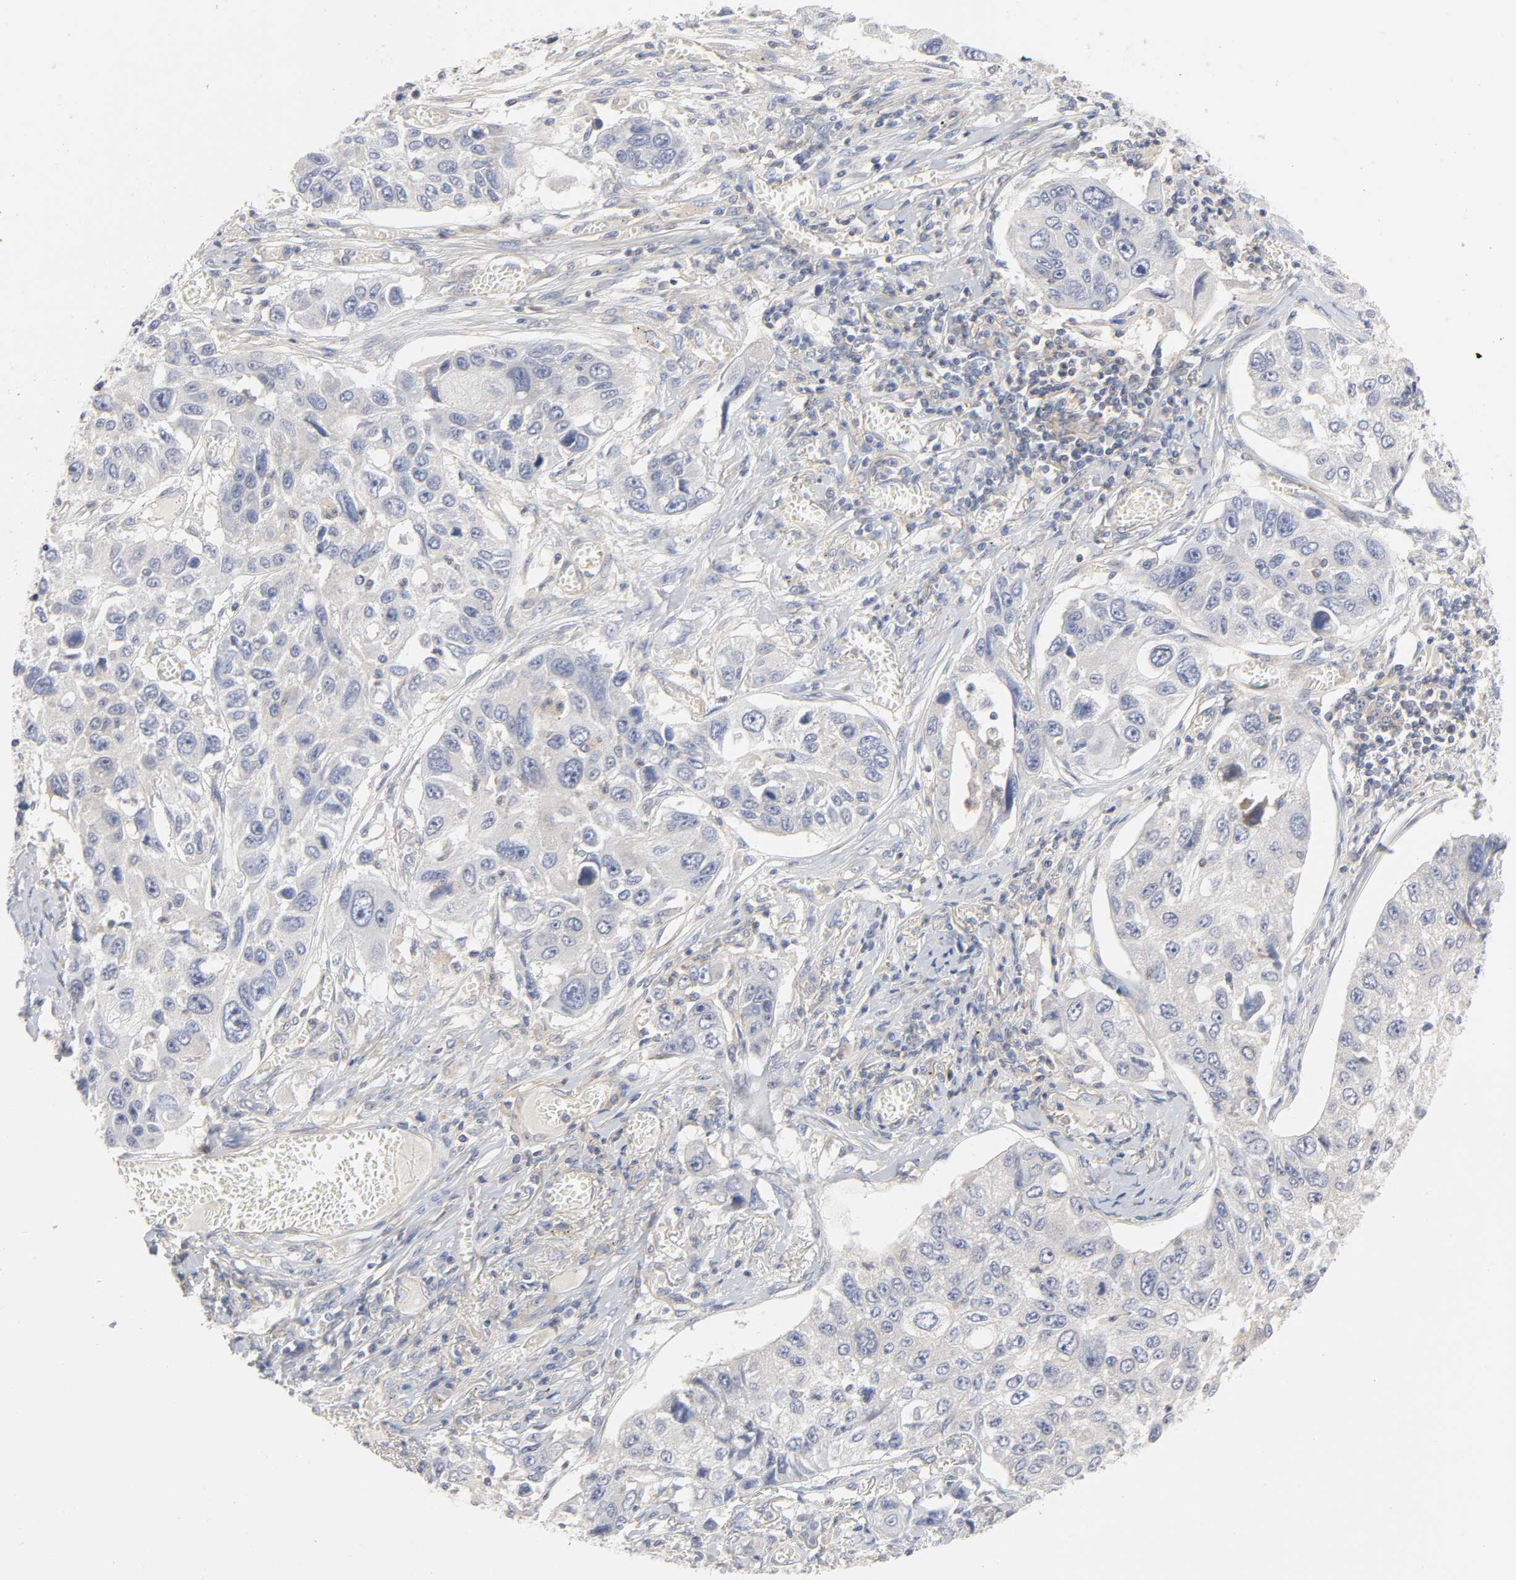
{"staining": {"intensity": "negative", "quantity": "none", "location": "none"}, "tissue": "lung cancer", "cell_type": "Tumor cells", "image_type": "cancer", "snomed": [{"axis": "morphology", "description": "Squamous cell carcinoma, NOS"}, {"axis": "topography", "description": "Lung"}], "caption": "An immunohistochemistry micrograph of lung cancer (squamous cell carcinoma) is shown. There is no staining in tumor cells of lung cancer (squamous cell carcinoma).", "gene": "ROCK1", "patient": {"sex": "male", "age": 71}}